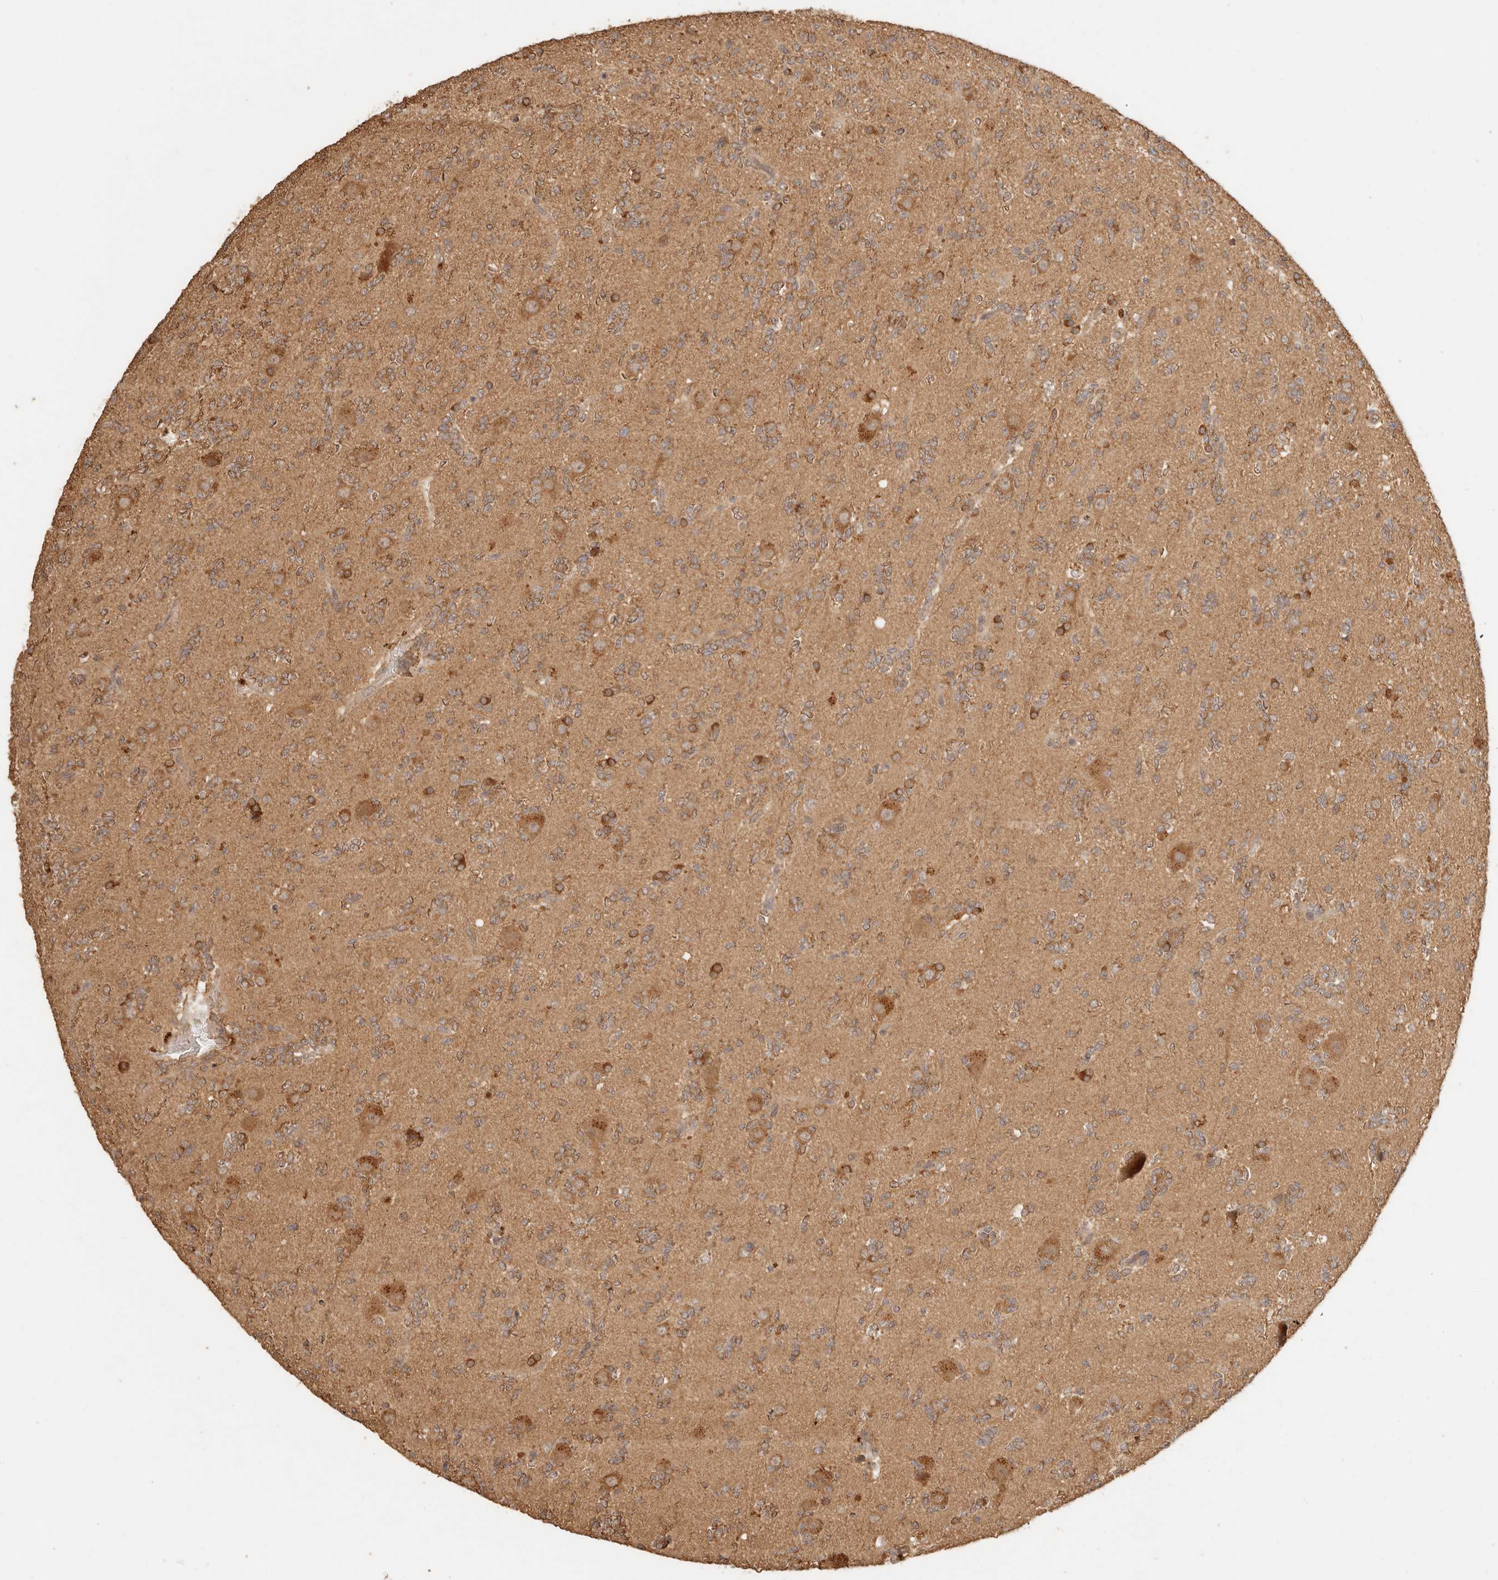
{"staining": {"intensity": "strong", "quantity": "<25%", "location": "cytoplasmic/membranous,nuclear"}, "tissue": "glioma", "cell_type": "Tumor cells", "image_type": "cancer", "snomed": [{"axis": "morphology", "description": "Glioma, malignant, High grade"}, {"axis": "topography", "description": "Brain"}], "caption": "This image demonstrates immunohistochemistry (IHC) staining of glioma, with medium strong cytoplasmic/membranous and nuclear positivity in approximately <25% of tumor cells.", "gene": "INTS11", "patient": {"sex": "female", "age": 62}}